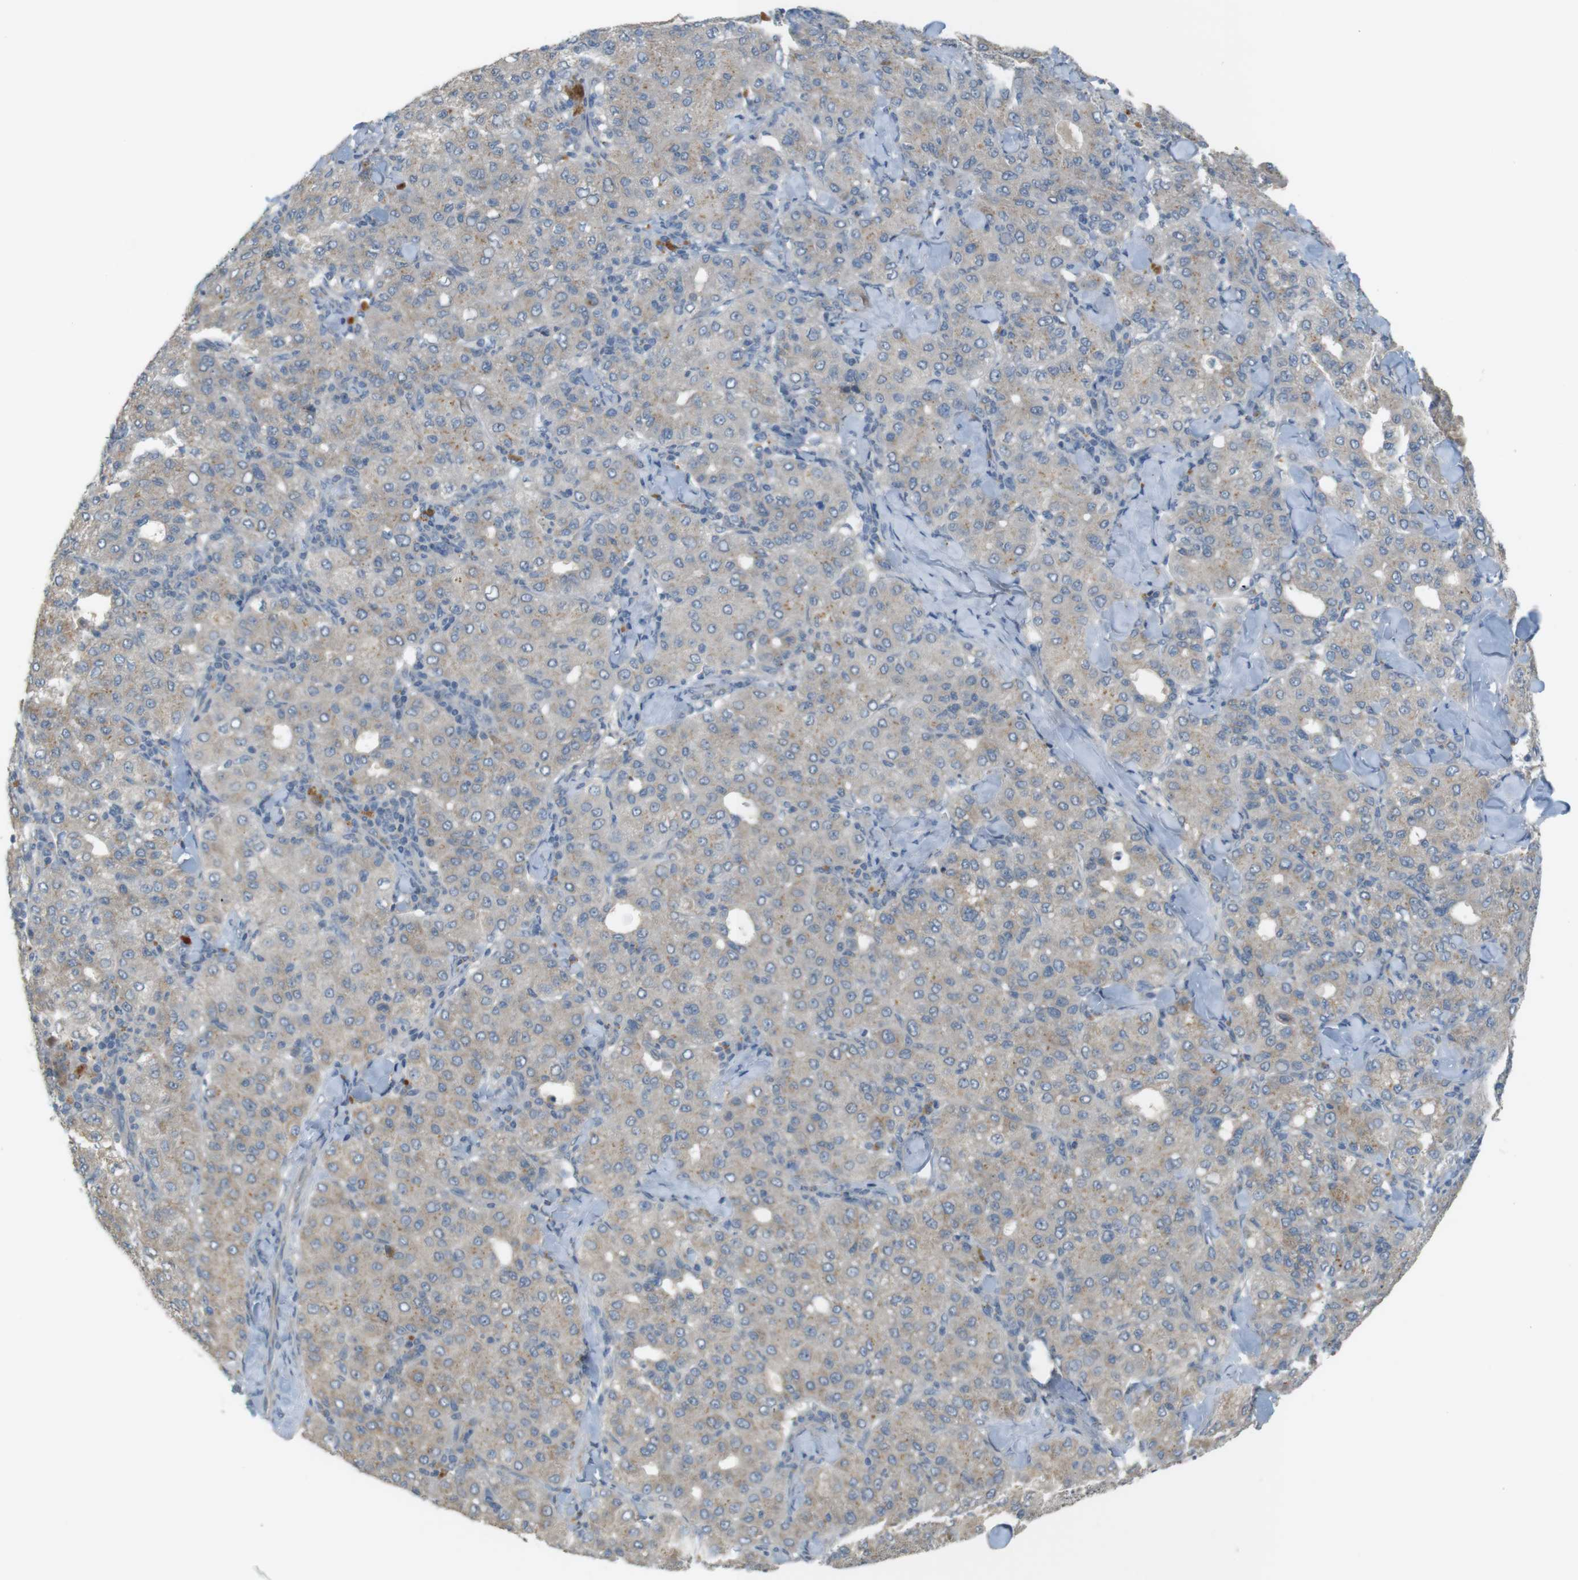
{"staining": {"intensity": "weak", "quantity": "25%-75%", "location": "cytoplasmic/membranous"}, "tissue": "liver cancer", "cell_type": "Tumor cells", "image_type": "cancer", "snomed": [{"axis": "morphology", "description": "Carcinoma, Hepatocellular, NOS"}, {"axis": "topography", "description": "Liver"}], "caption": "Immunohistochemistry (DAB) staining of liver cancer displays weak cytoplasmic/membranous protein staining in approximately 25%-75% of tumor cells. Nuclei are stained in blue.", "gene": "UGT8", "patient": {"sex": "male", "age": 65}}